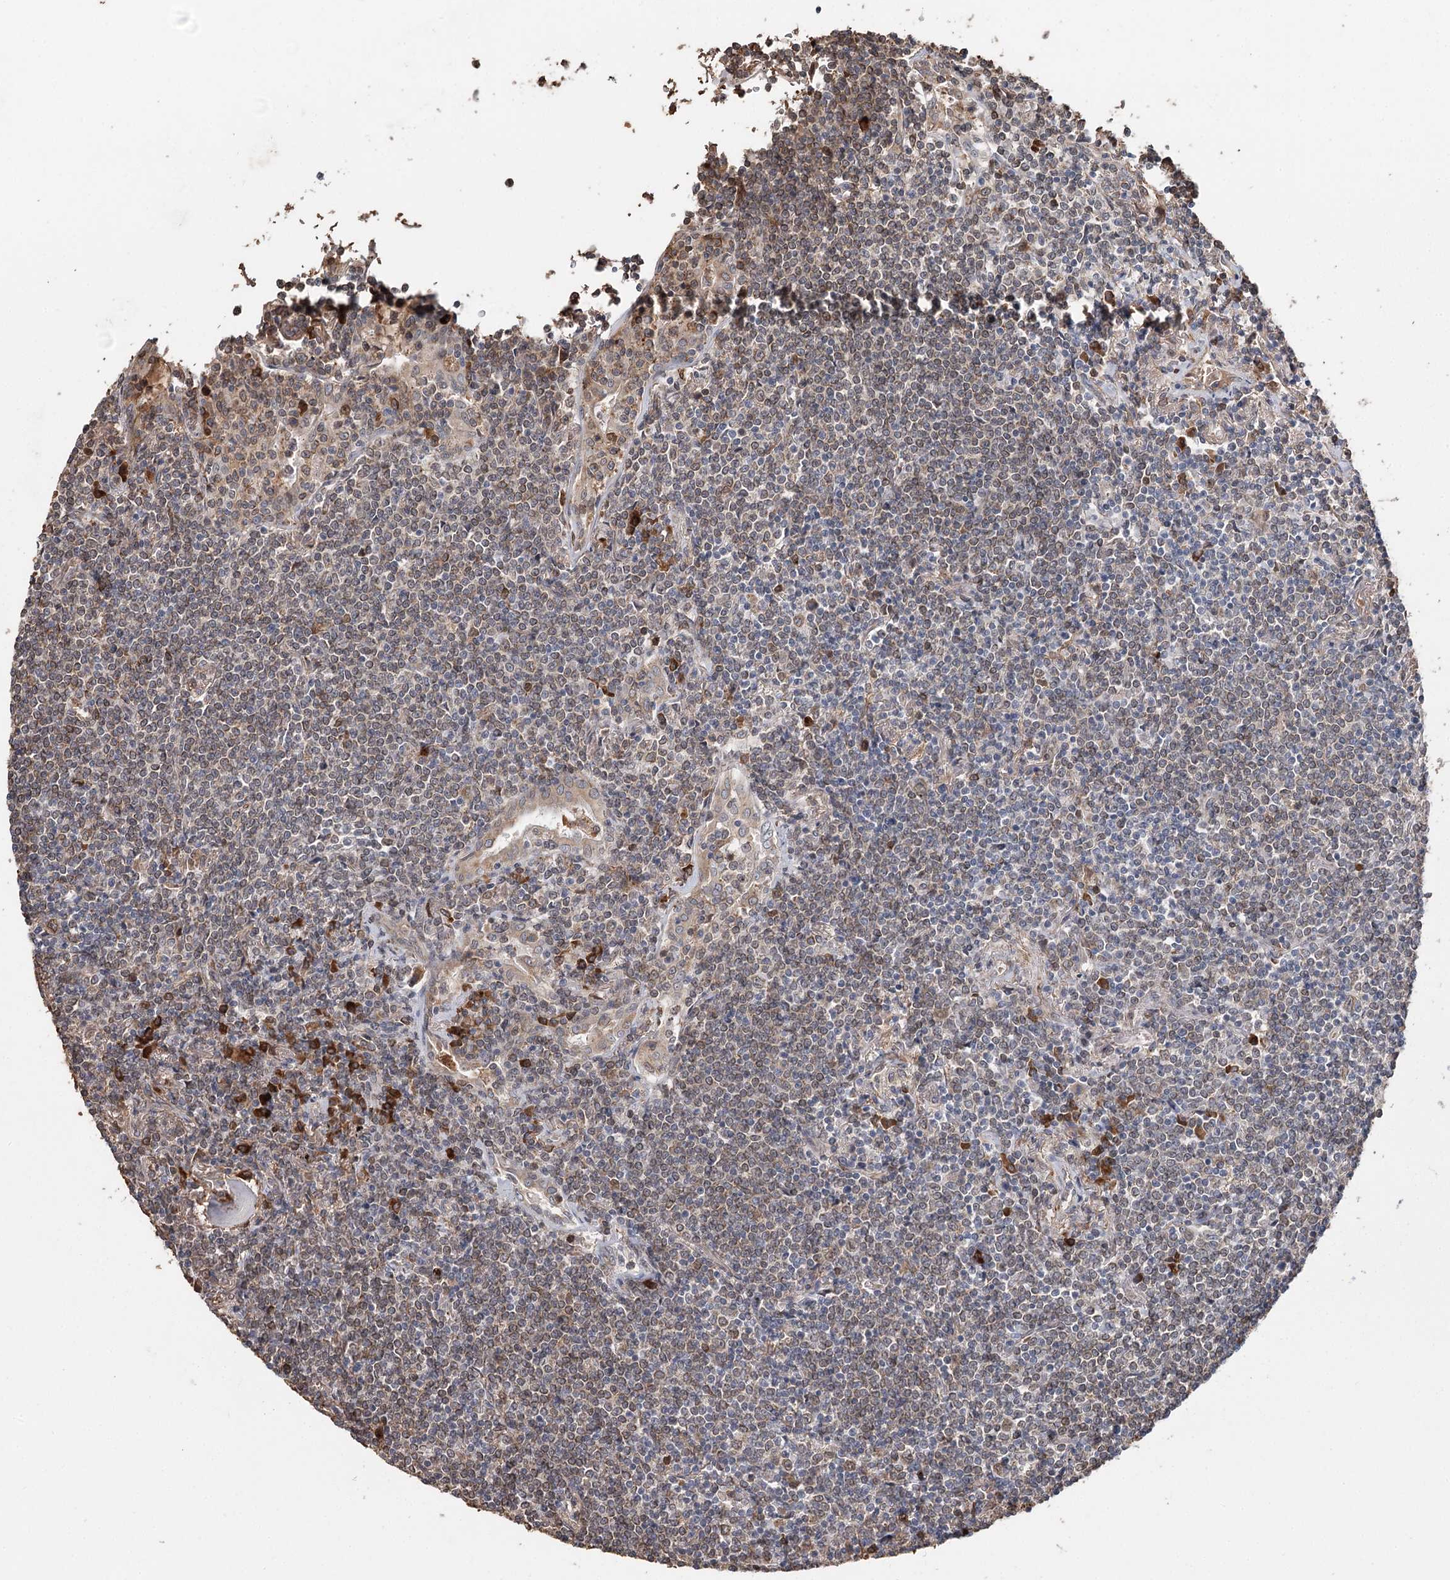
{"staining": {"intensity": "moderate", "quantity": "25%-75%", "location": "cytoplasmic/membranous"}, "tissue": "lymphoma", "cell_type": "Tumor cells", "image_type": "cancer", "snomed": [{"axis": "morphology", "description": "Malignant lymphoma, non-Hodgkin's type, Low grade"}, {"axis": "topography", "description": "Lung"}], "caption": "Low-grade malignant lymphoma, non-Hodgkin's type stained with a brown dye displays moderate cytoplasmic/membranous positive expression in approximately 25%-75% of tumor cells.", "gene": "SYVN1", "patient": {"sex": "female", "age": 71}}